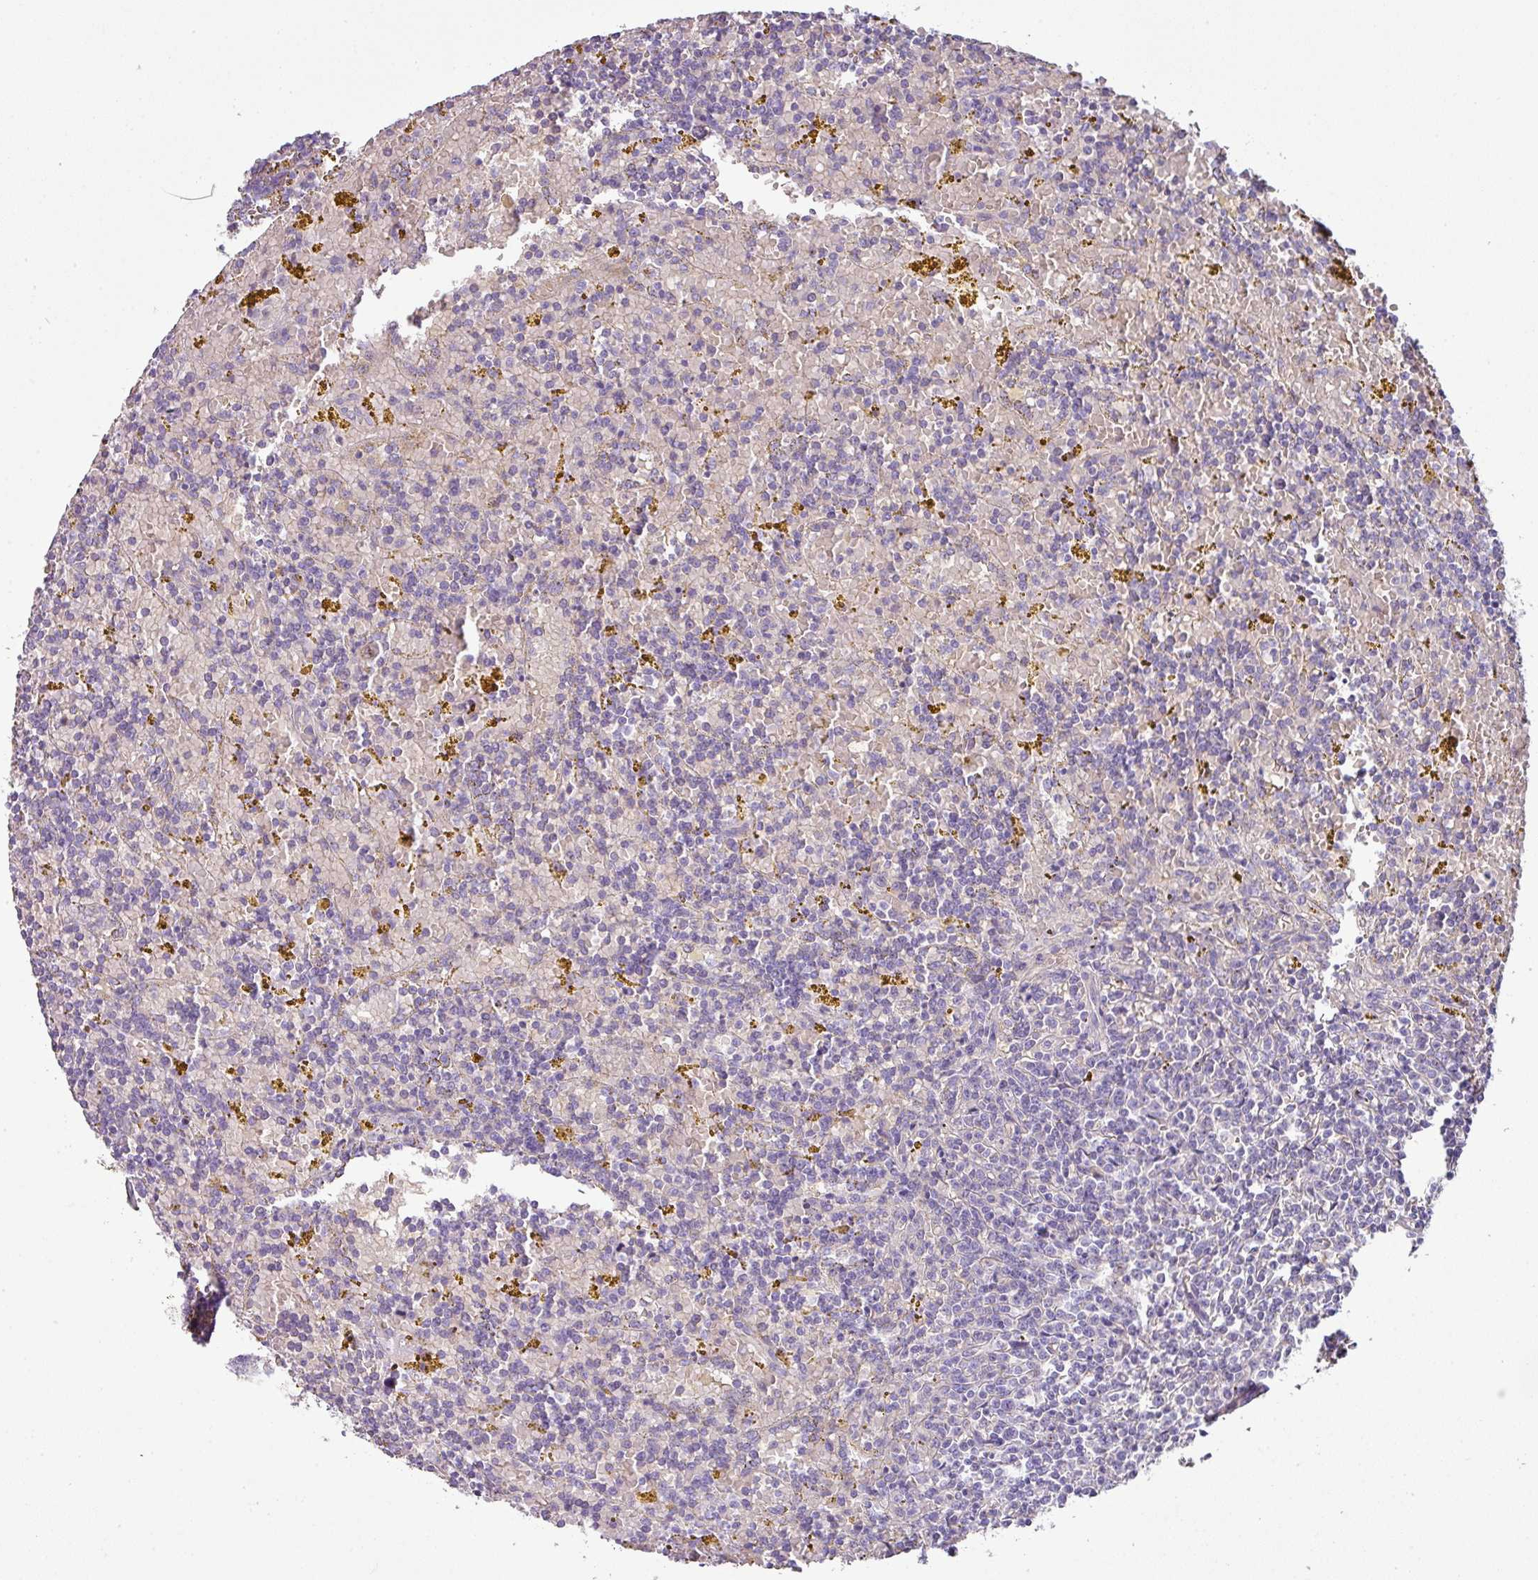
{"staining": {"intensity": "negative", "quantity": "none", "location": "none"}, "tissue": "lymphoma", "cell_type": "Tumor cells", "image_type": "cancer", "snomed": [{"axis": "morphology", "description": "Malignant lymphoma, non-Hodgkin's type, Low grade"}, {"axis": "topography", "description": "Spleen"}, {"axis": "topography", "description": "Lymph node"}], "caption": "Immunohistochemistry photomicrograph of neoplastic tissue: human lymphoma stained with DAB reveals no significant protein staining in tumor cells.", "gene": "LRRC9", "patient": {"sex": "female", "age": 66}}